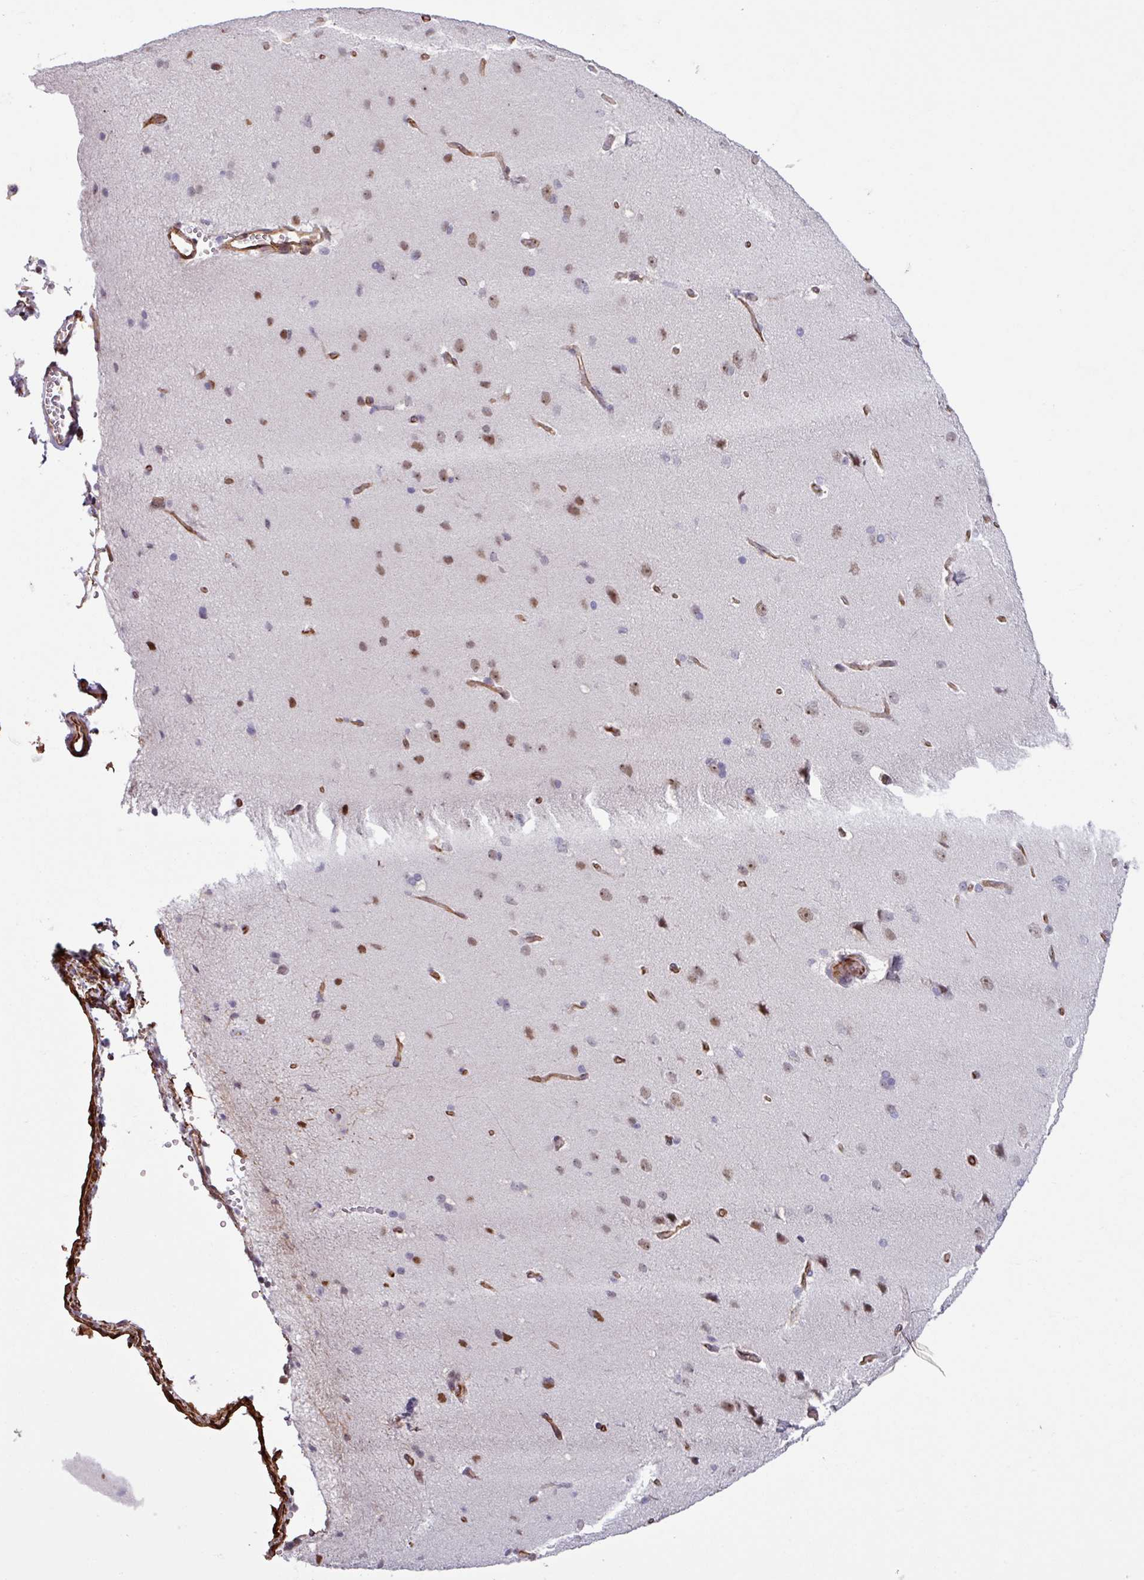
{"staining": {"intensity": "weak", "quantity": ">75%", "location": "nuclear"}, "tissue": "cerebral cortex", "cell_type": "Endothelial cells", "image_type": "normal", "snomed": [{"axis": "morphology", "description": "Normal tissue, NOS"}, {"axis": "topography", "description": "Cerebral cortex"}], "caption": "Weak nuclear positivity is identified in approximately >75% of endothelial cells in unremarkable cerebral cortex.", "gene": "CHD3", "patient": {"sex": "male", "age": 62}}